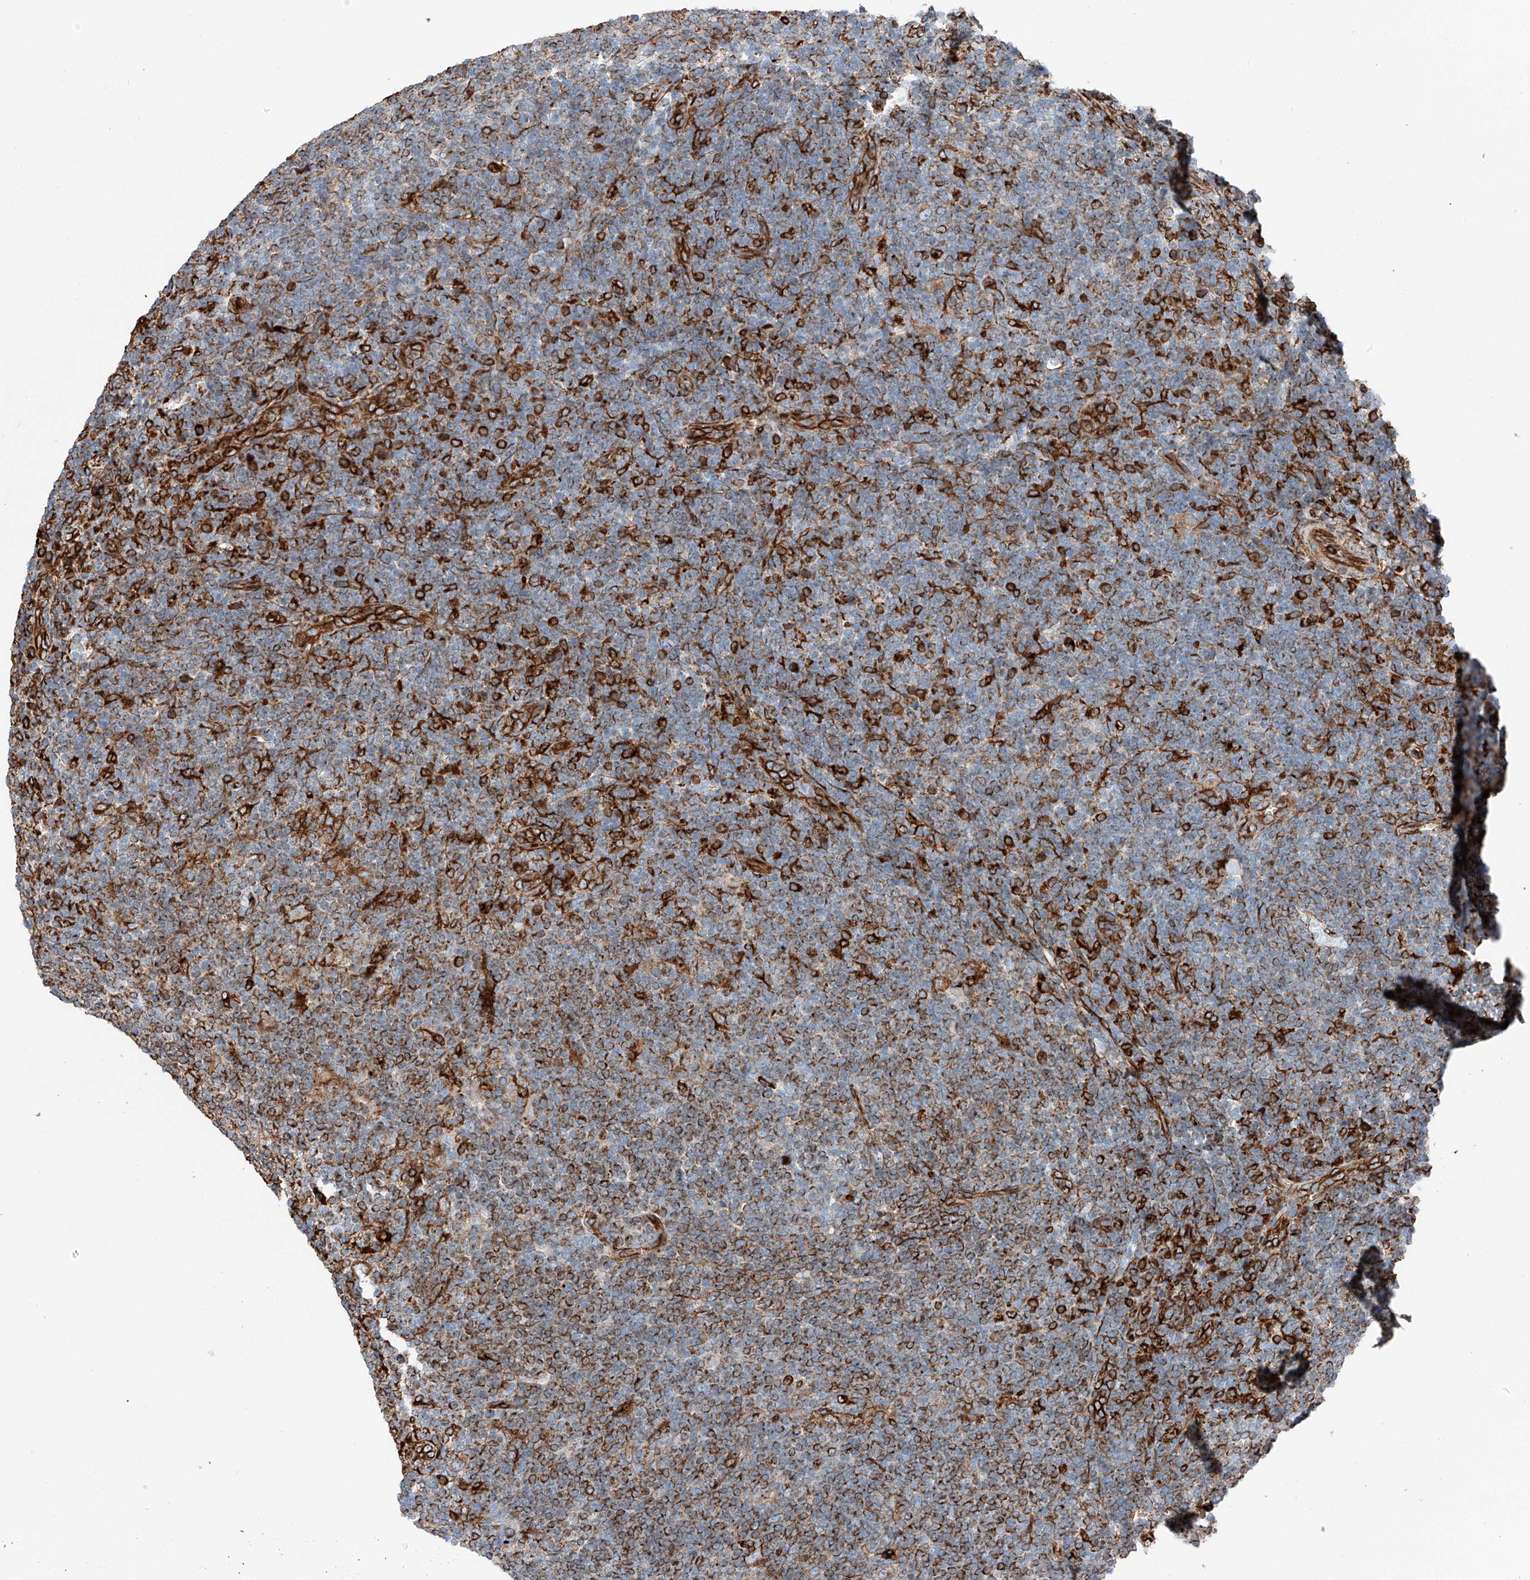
{"staining": {"intensity": "moderate", "quantity": "25%-75%", "location": "cytoplasmic/membranous"}, "tissue": "lymphoma", "cell_type": "Tumor cells", "image_type": "cancer", "snomed": [{"axis": "morphology", "description": "Hodgkin's disease, NOS"}, {"axis": "topography", "description": "Lymph node"}], "caption": "Protein staining of Hodgkin's disease tissue displays moderate cytoplasmic/membranous positivity in about 25%-75% of tumor cells.", "gene": "ZNF804A", "patient": {"sex": "female", "age": 57}}